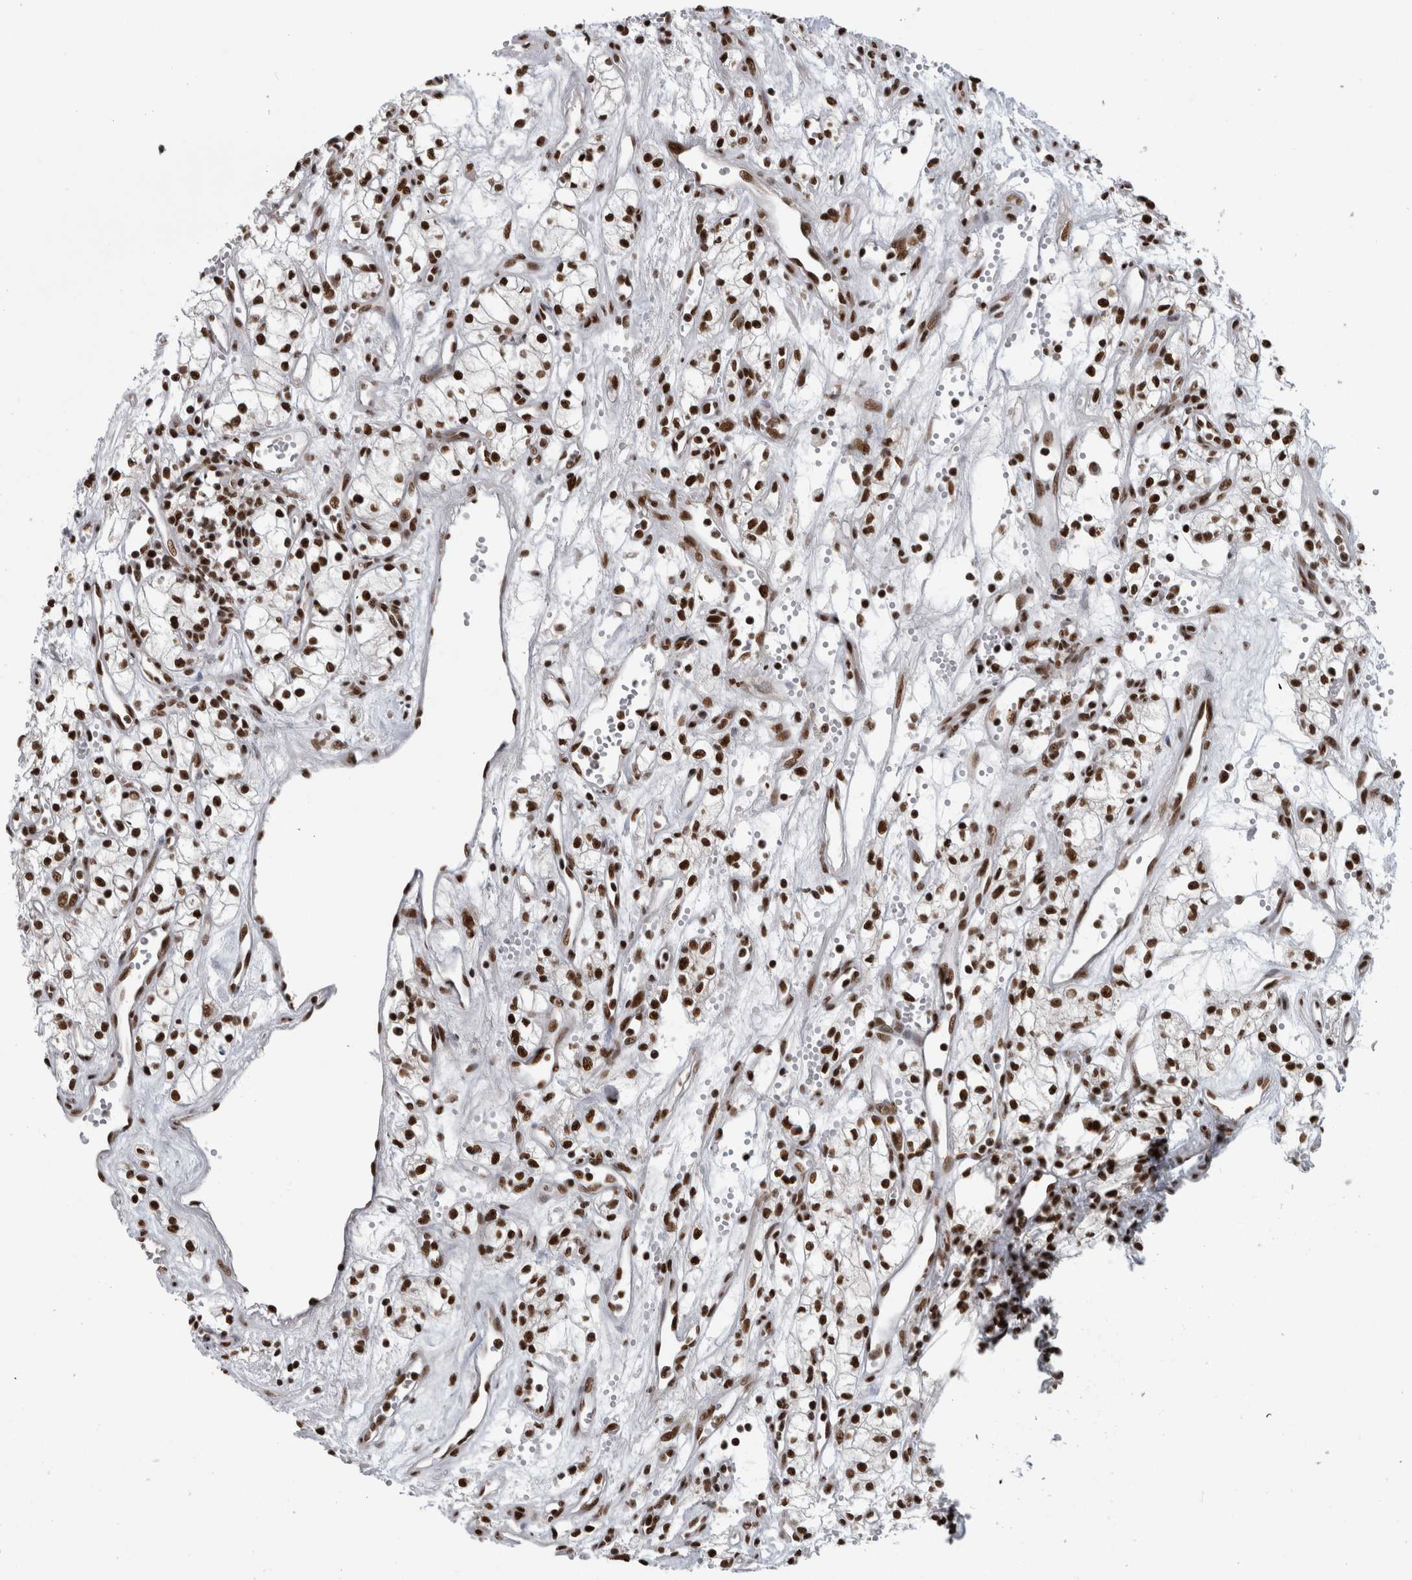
{"staining": {"intensity": "strong", "quantity": ">75%", "location": "nuclear"}, "tissue": "renal cancer", "cell_type": "Tumor cells", "image_type": "cancer", "snomed": [{"axis": "morphology", "description": "Adenocarcinoma, NOS"}, {"axis": "topography", "description": "Kidney"}], "caption": "Immunohistochemistry (IHC) image of neoplastic tissue: renal cancer (adenocarcinoma) stained using immunohistochemistry (IHC) exhibits high levels of strong protein expression localized specifically in the nuclear of tumor cells, appearing as a nuclear brown color.", "gene": "ZSCAN2", "patient": {"sex": "male", "age": 59}}